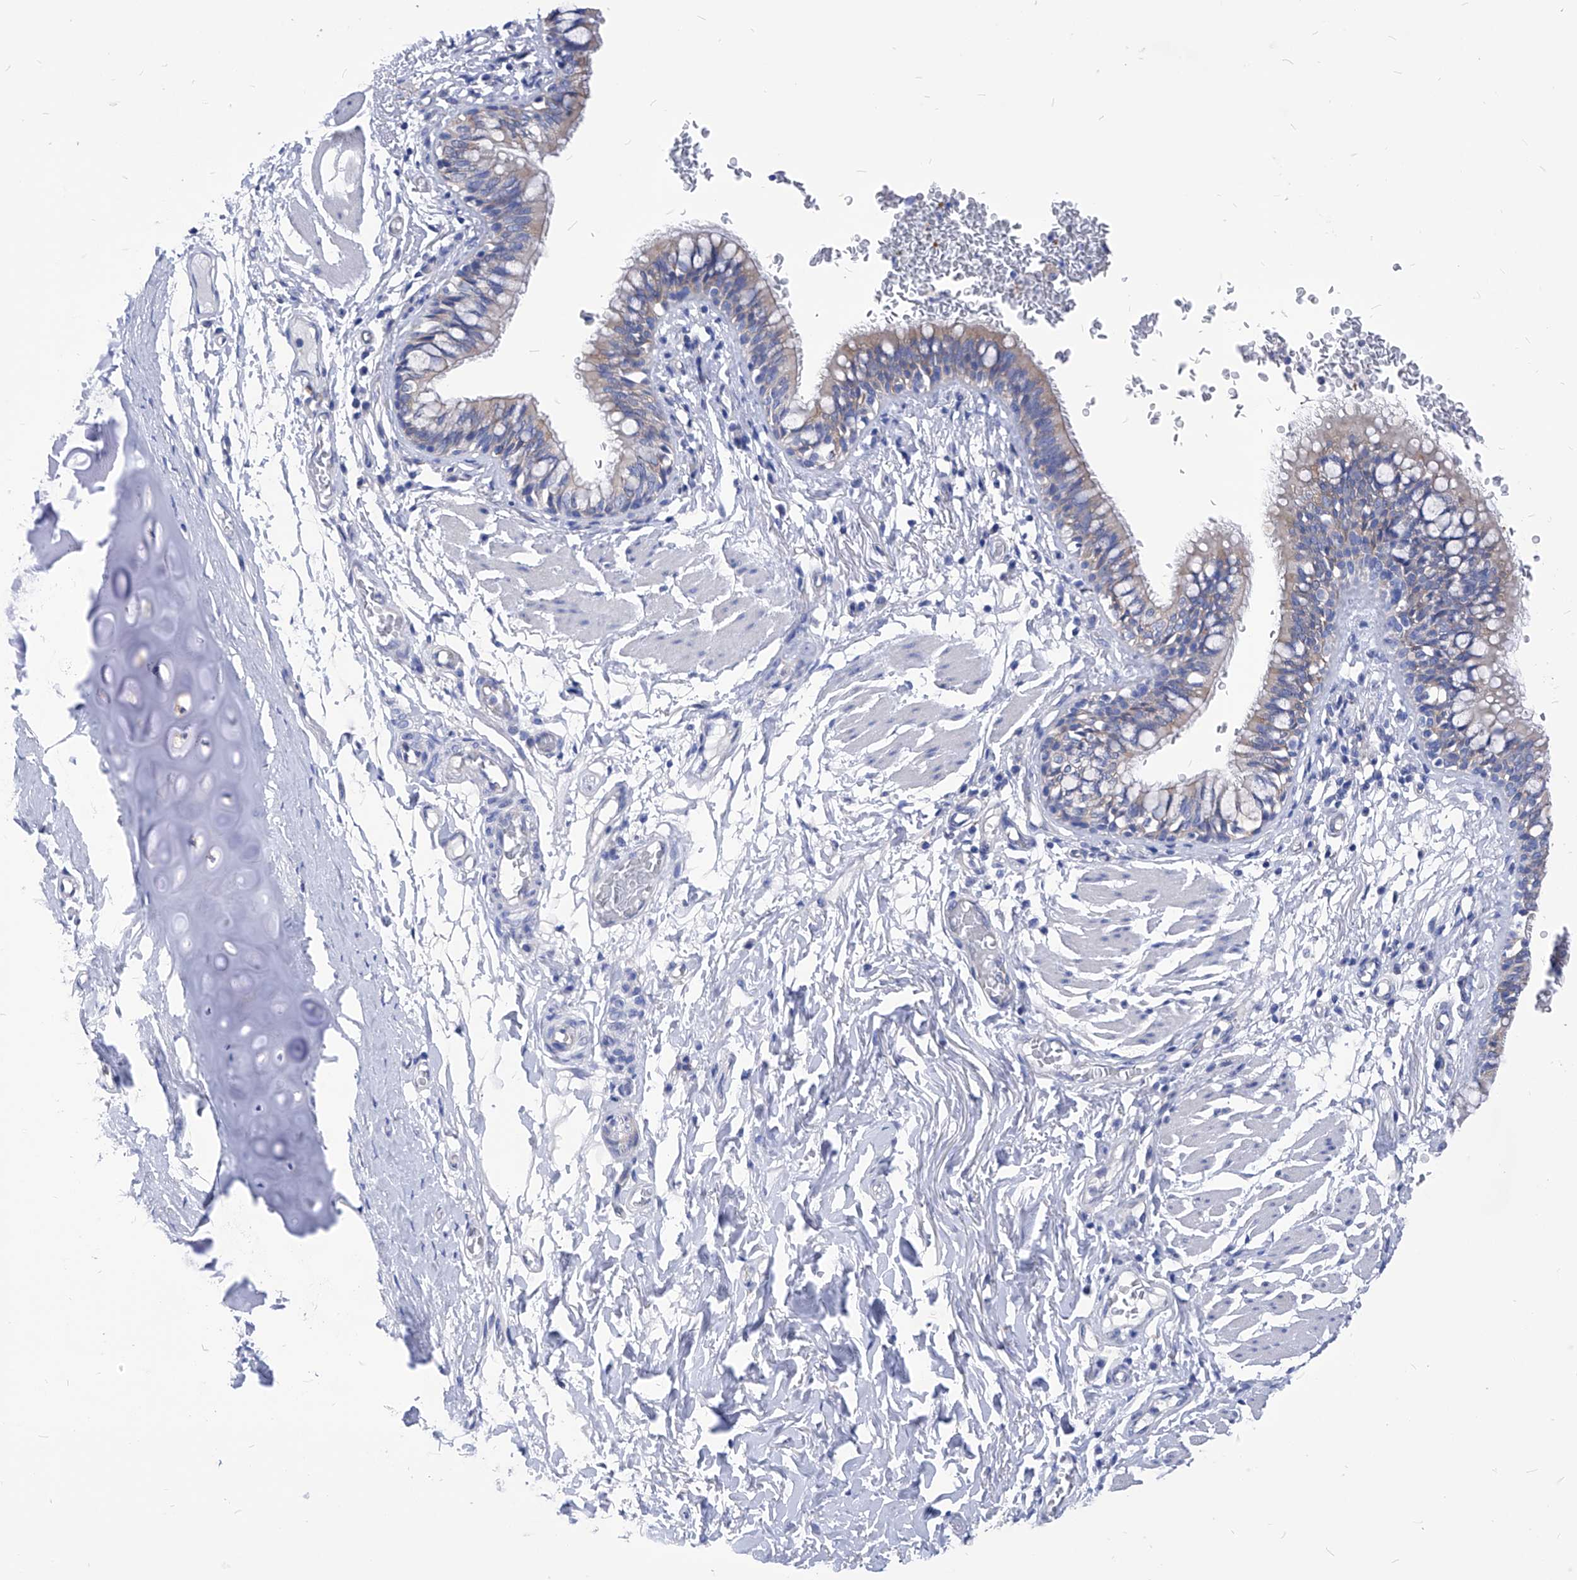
{"staining": {"intensity": "weak", "quantity": "25%-75%", "location": "cytoplasmic/membranous"}, "tissue": "bronchus", "cell_type": "Respiratory epithelial cells", "image_type": "normal", "snomed": [{"axis": "morphology", "description": "Normal tissue, NOS"}, {"axis": "topography", "description": "Cartilage tissue"}, {"axis": "topography", "description": "Bronchus"}], "caption": "A low amount of weak cytoplasmic/membranous positivity is present in about 25%-75% of respiratory epithelial cells in benign bronchus.", "gene": "XPNPEP1", "patient": {"sex": "female", "age": 36}}